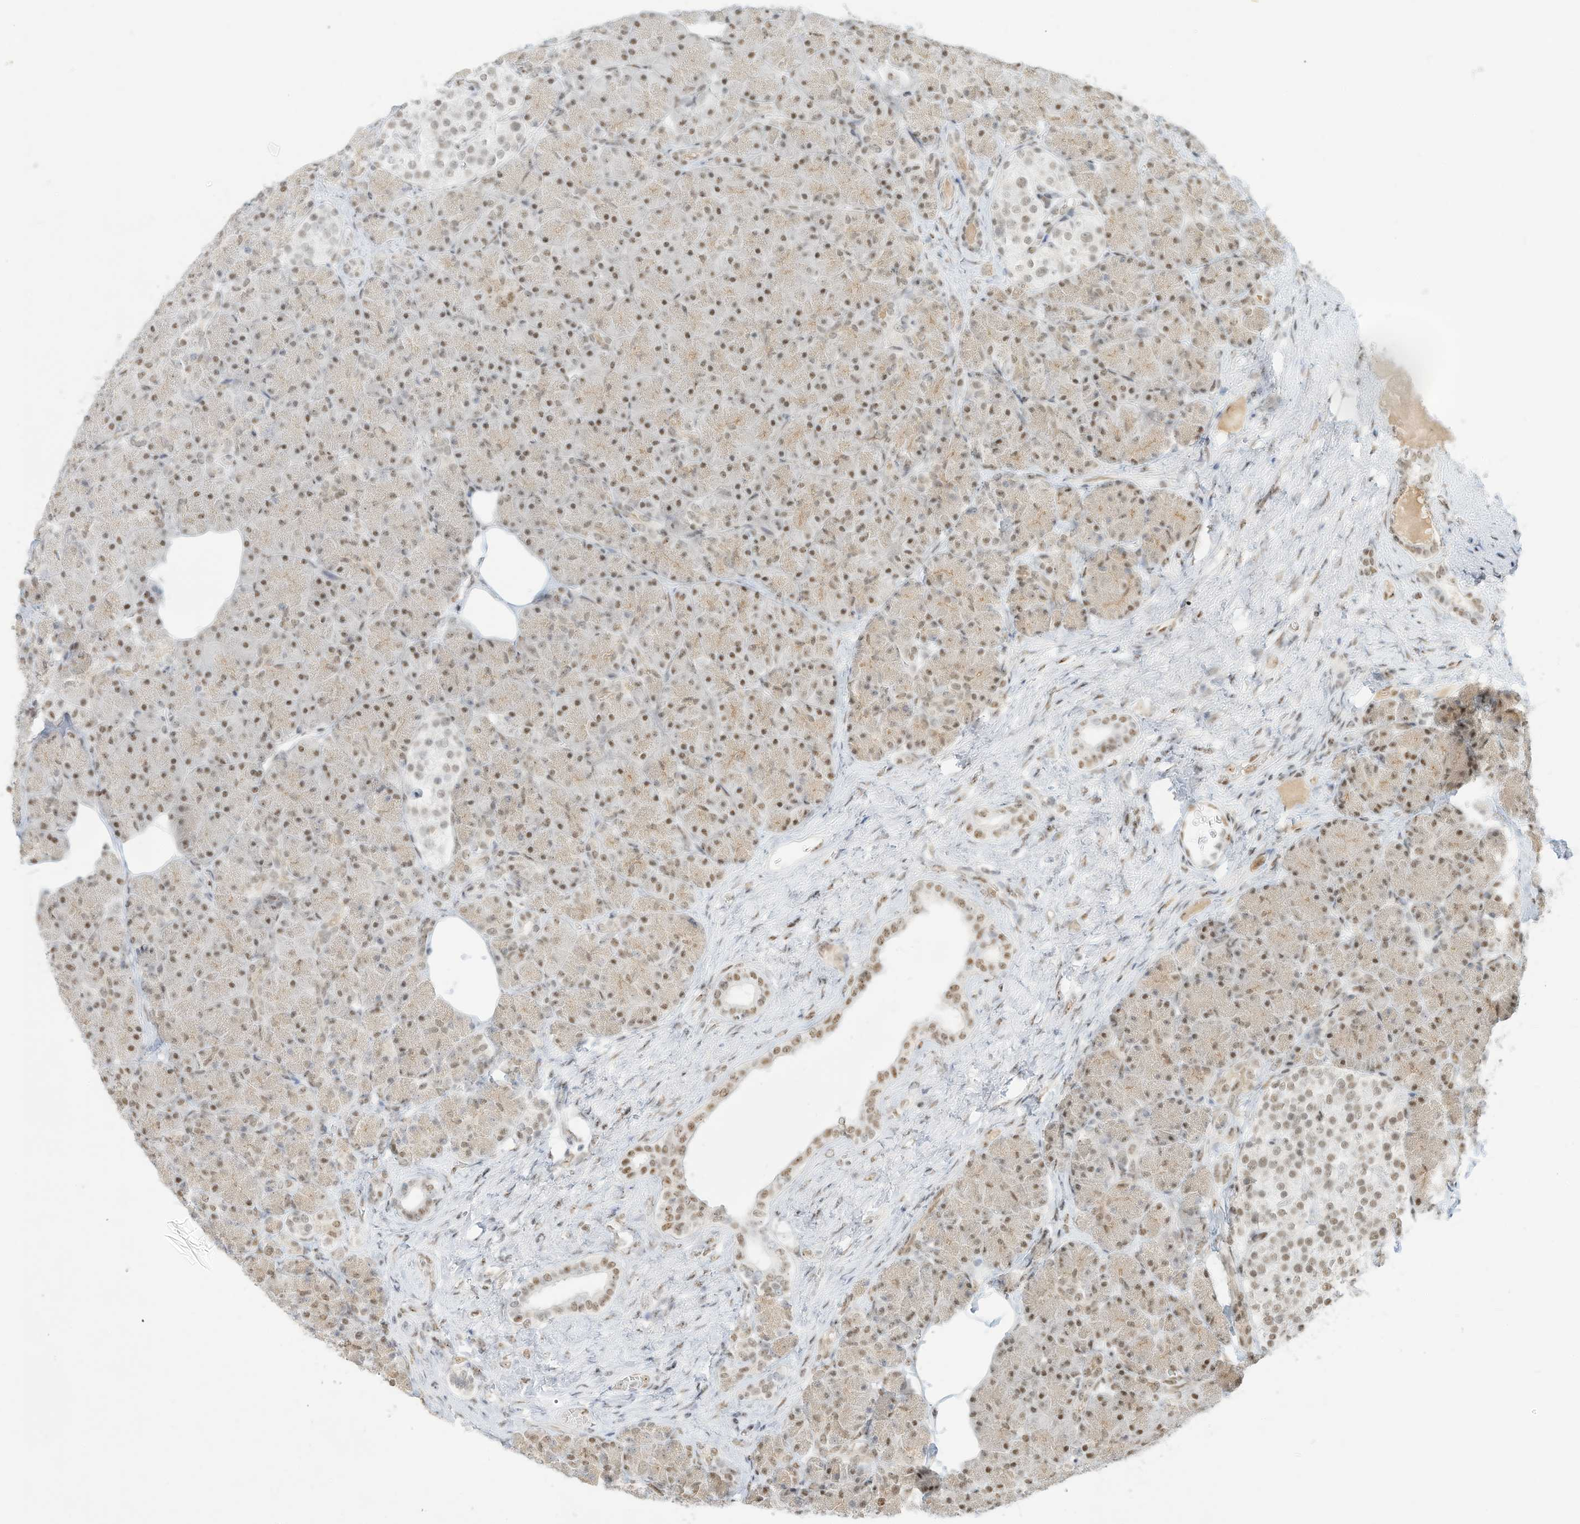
{"staining": {"intensity": "moderate", "quantity": "25%-75%", "location": "nuclear"}, "tissue": "pancreas", "cell_type": "Exocrine glandular cells", "image_type": "normal", "snomed": [{"axis": "morphology", "description": "Normal tissue, NOS"}, {"axis": "topography", "description": "Pancreas"}], "caption": "The image exhibits staining of benign pancreas, revealing moderate nuclear protein positivity (brown color) within exocrine glandular cells.", "gene": "NHSL1", "patient": {"sex": "female", "age": 43}}